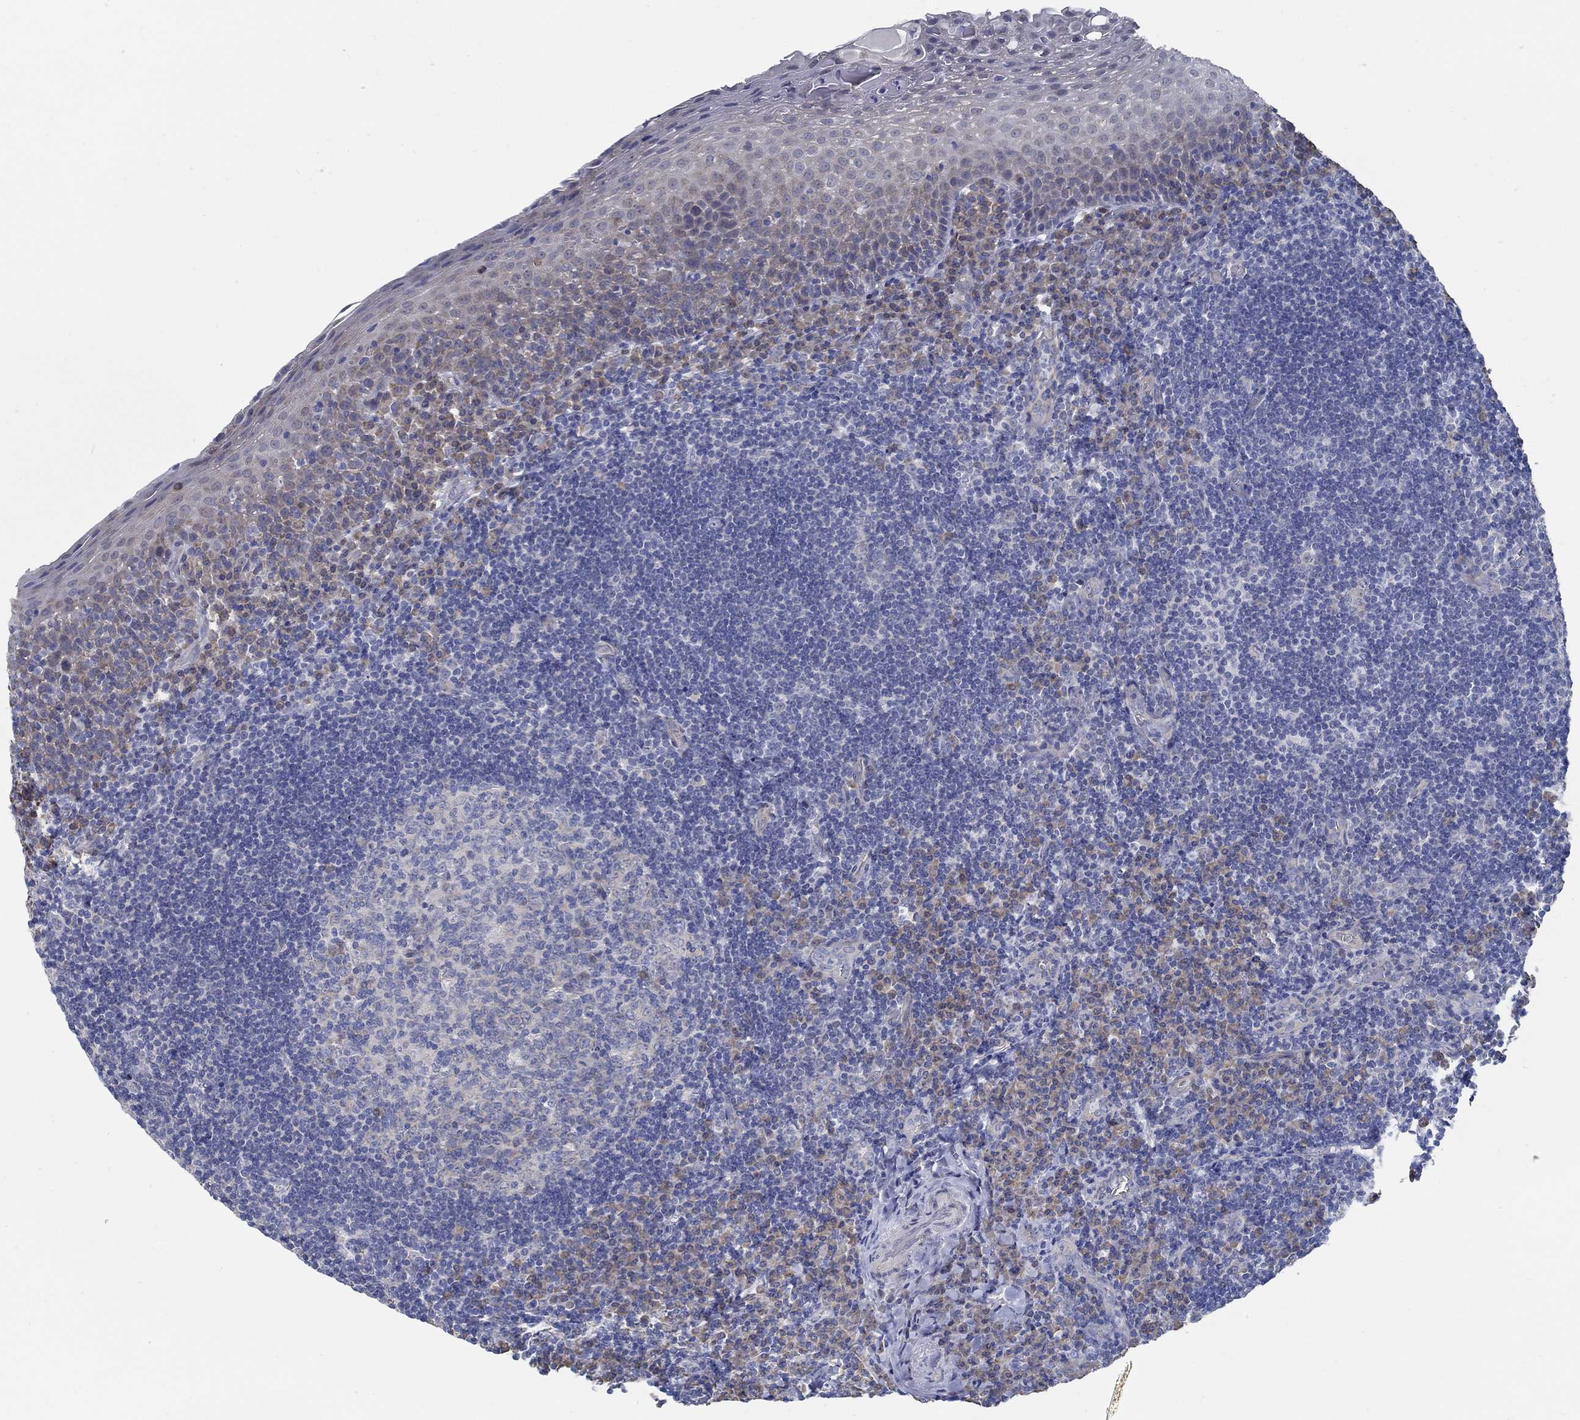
{"staining": {"intensity": "negative", "quantity": "none", "location": "none"}, "tissue": "tonsil", "cell_type": "Germinal center cells", "image_type": "normal", "snomed": [{"axis": "morphology", "description": "Normal tissue, NOS"}, {"axis": "morphology", "description": "Inflammation, NOS"}, {"axis": "topography", "description": "Tonsil"}], "caption": "Photomicrograph shows no protein expression in germinal center cells of normal tonsil.", "gene": "C15orf39", "patient": {"sex": "female", "age": 31}}